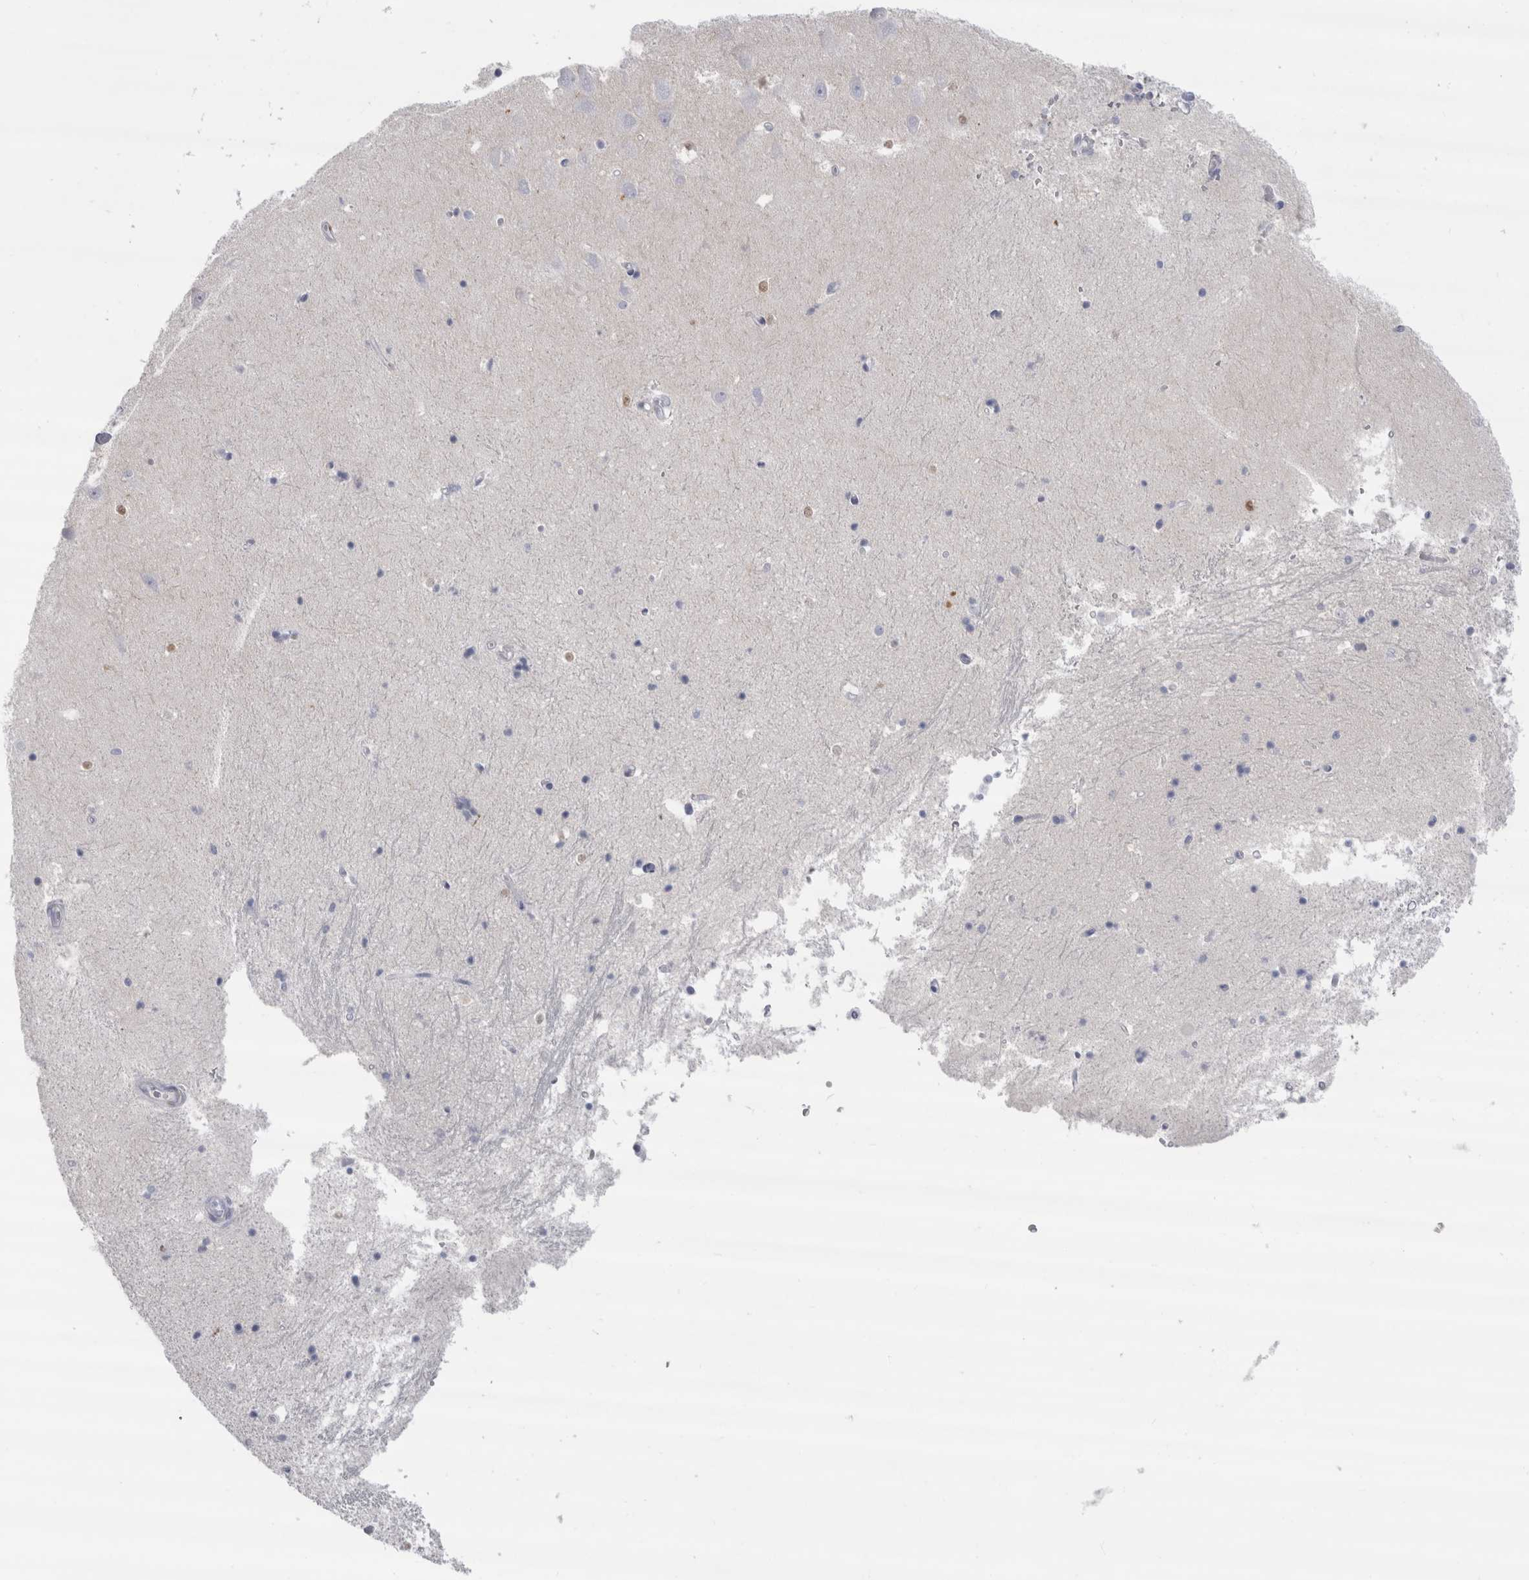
{"staining": {"intensity": "negative", "quantity": "none", "location": "none"}, "tissue": "hippocampus", "cell_type": "Glial cells", "image_type": "normal", "snomed": [{"axis": "morphology", "description": "Normal tissue, NOS"}, {"axis": "topography", "description": "Hippocampus"}], "caption": "High power microscopy histopathology image of an immunohistochemistry (IHC) micrograph of benign hippocampus, revealing no significant staining in glial cells.", "gene": "CDH17", "patient": {"sex": "male", "age": 45}}